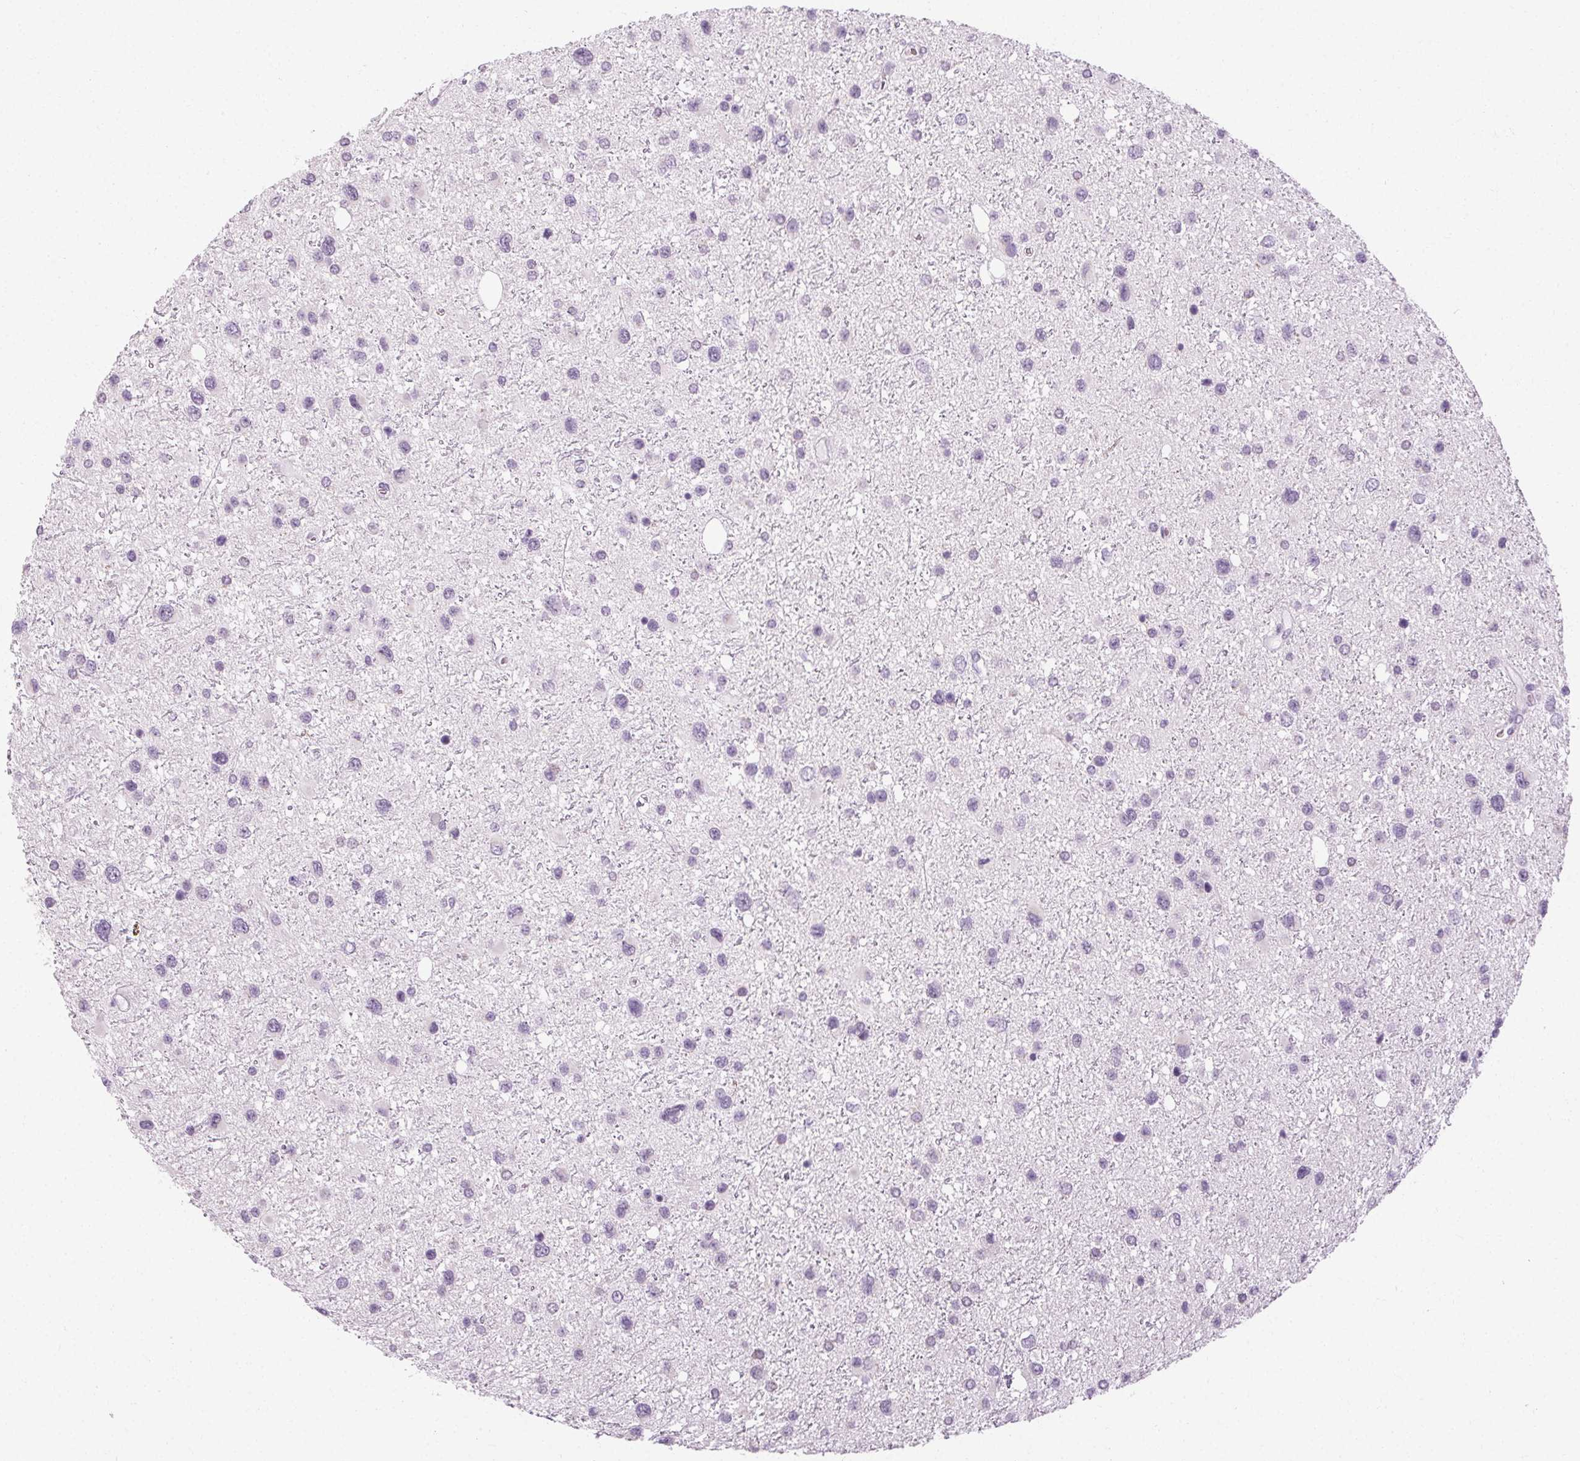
{"staining": {"intensity": "negative", "quantity": "none", "location": "none"}, "tissue": "glioma", "cell_type": "Tumor cells", "image_type": "cancer", "snomed": [{"axis": "morphology", "description": "Glioma, malignant, Low grade"}, {"axis": "topography", "description": "Brain"}], "caption": "The micrograph shows no staining of tumor cells in malignant glioma (low-grade).", "gene": "POMC", "patient": {"sex": "female", "age": 32}}